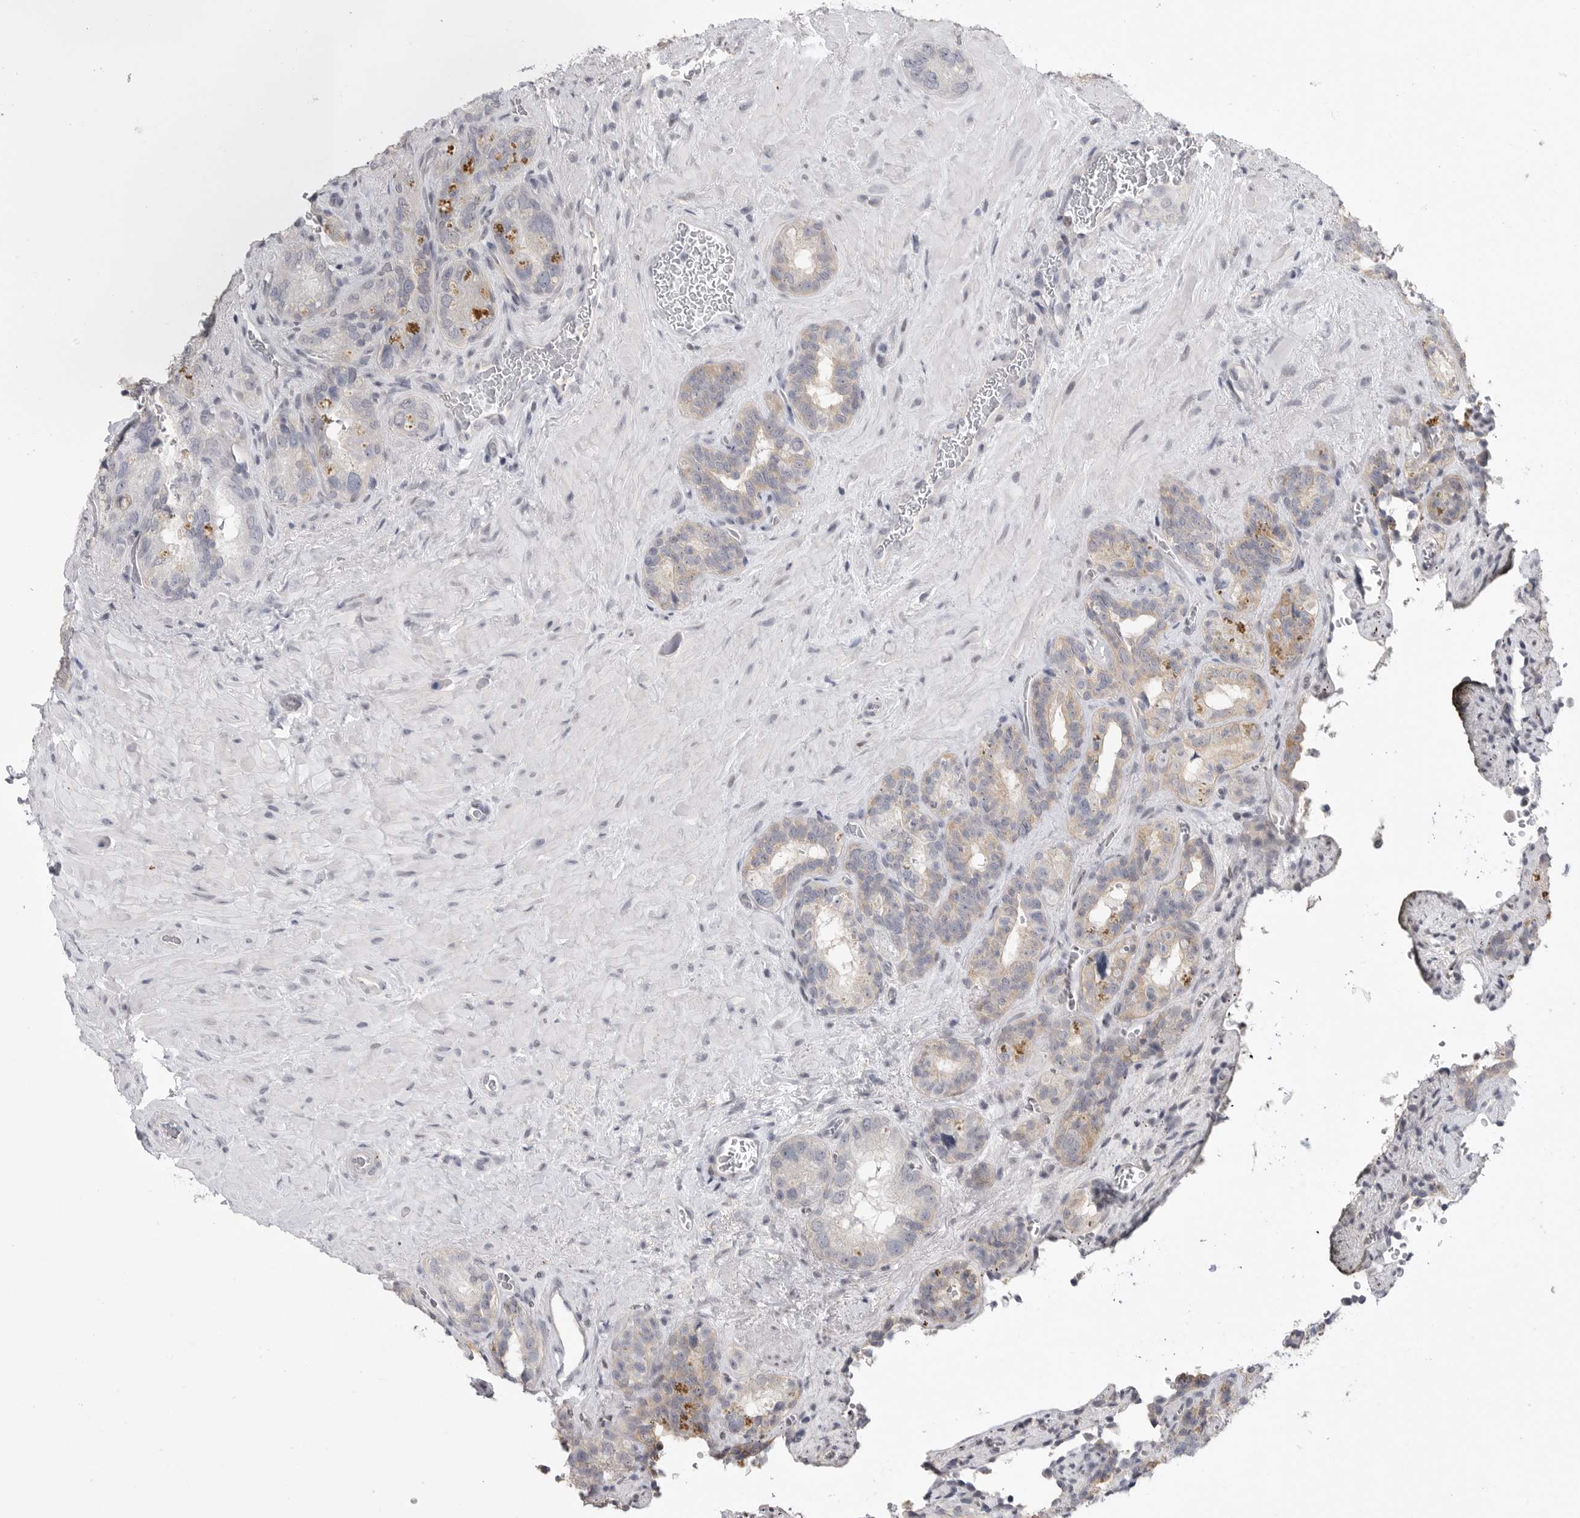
{"staining": {"intensity": "weak", "quantity": "<25%", "location": "cytoplasmic/membranous"}, "tissue": "seminal vesicle", "cell_type": "Glandular cells", "image_type": "normal", "snomed": [{"axis": "morphology", "description": "Normal tissue, NOS"}, {"axis": "topography", "description": "Prostate"}, {"axis": "topography", "description": "Seminal veicle"}], "caption": "Protein analysis of benign seminal vesicle shows no significant expression in glandular cells. (Stains: DAB IHC with hematoxylin counter stain, Microscopy: brightfield microscopy at high magnification).", "gene": "FBXO43", "patient": {"sex": "male", "age": 67}}